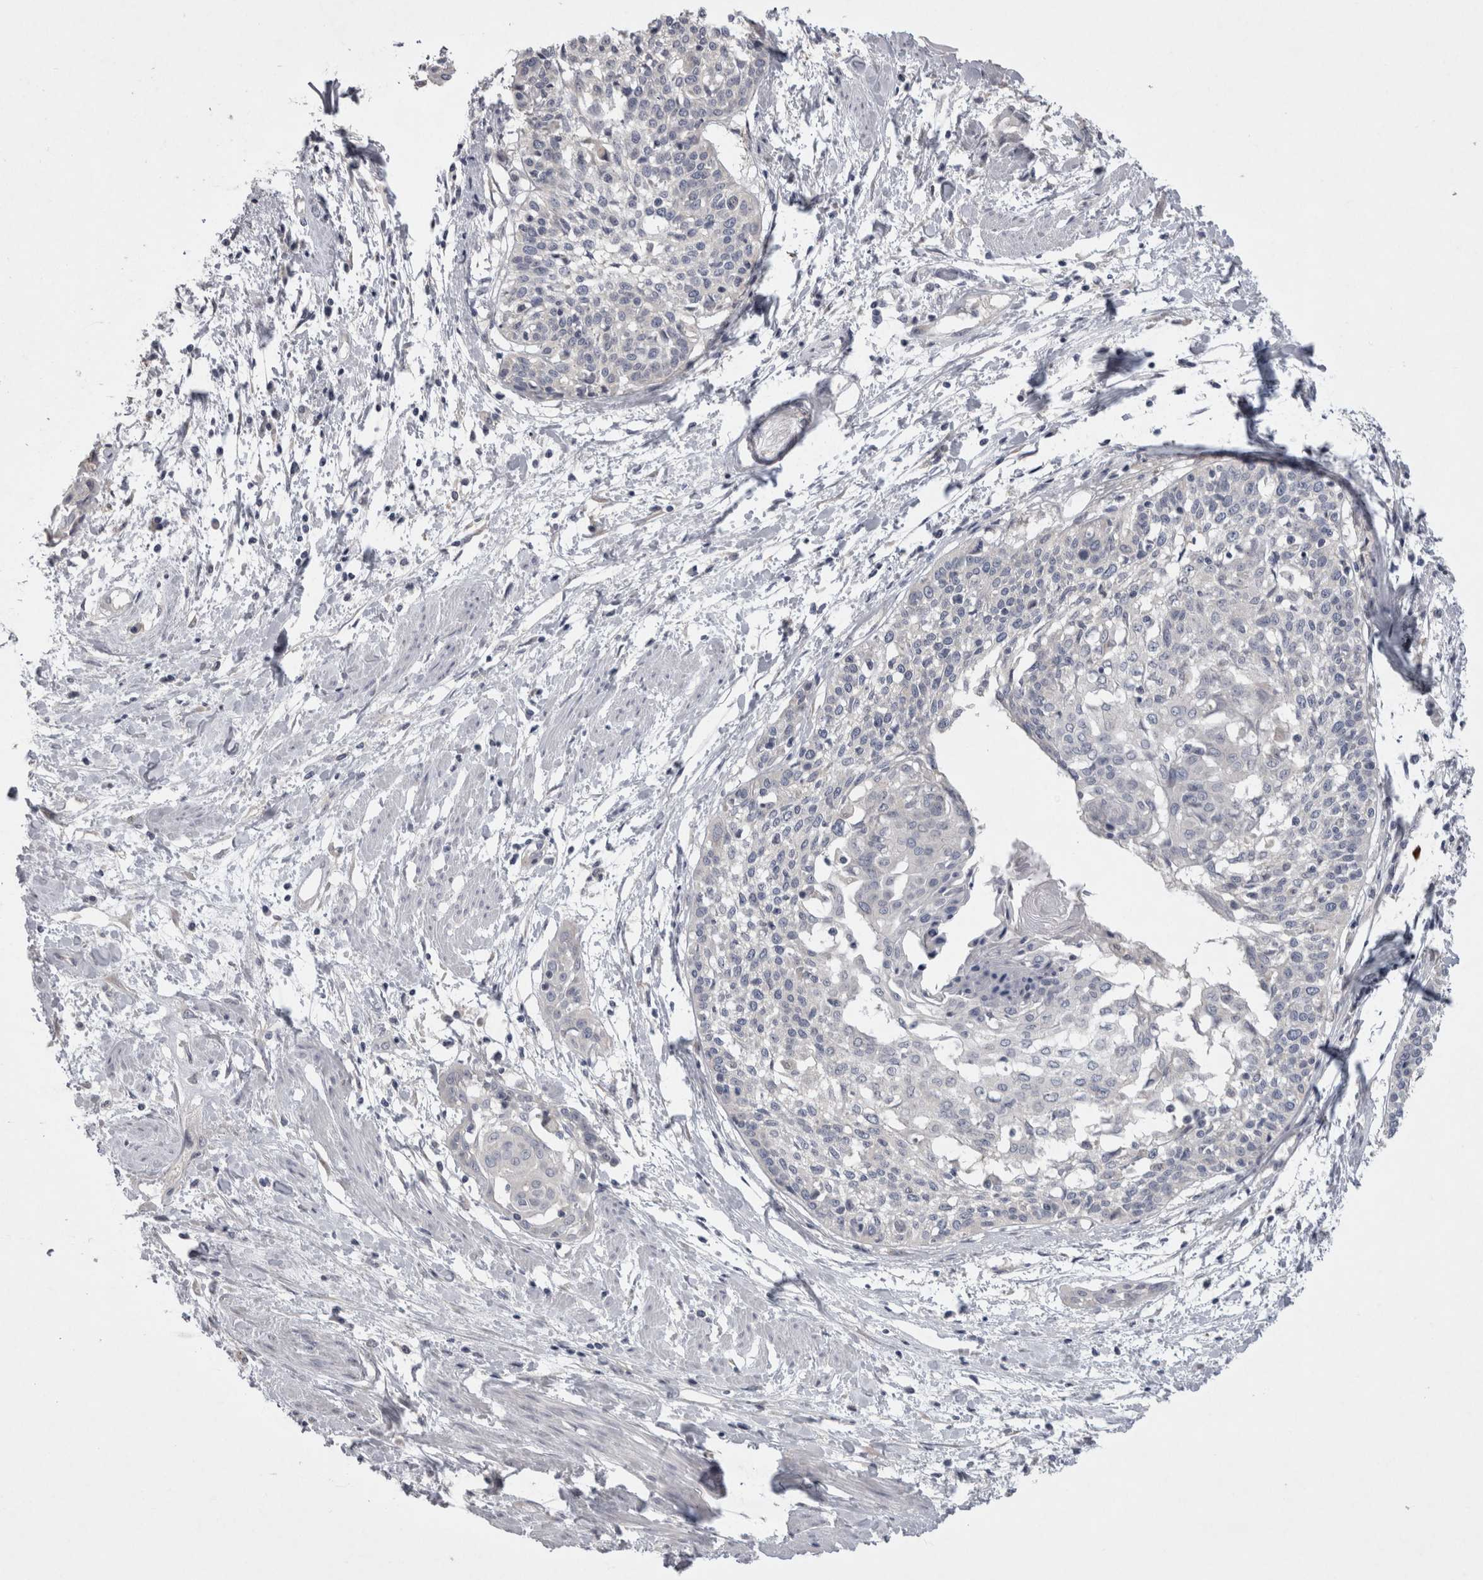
{"staining": {"intensity": "negative", "quantity": "none", "location": "none"}, "tissue": "cervical cancer", "cell_type": "Tumor cells", "image_type": "cancer", "snomed": [{"axis": "morphology", "description": "Squamous cell carcinoma, NOS"}, {"axis": "topography", "description": "Cervix"}], "caption": "Immunohistochemical staining of cervical cancer (squamous cell carcinoma) reveals no significant positivity in tumor cells.", "gene": "LRRC40", "patient": {"sex": "female", "age": 57}}